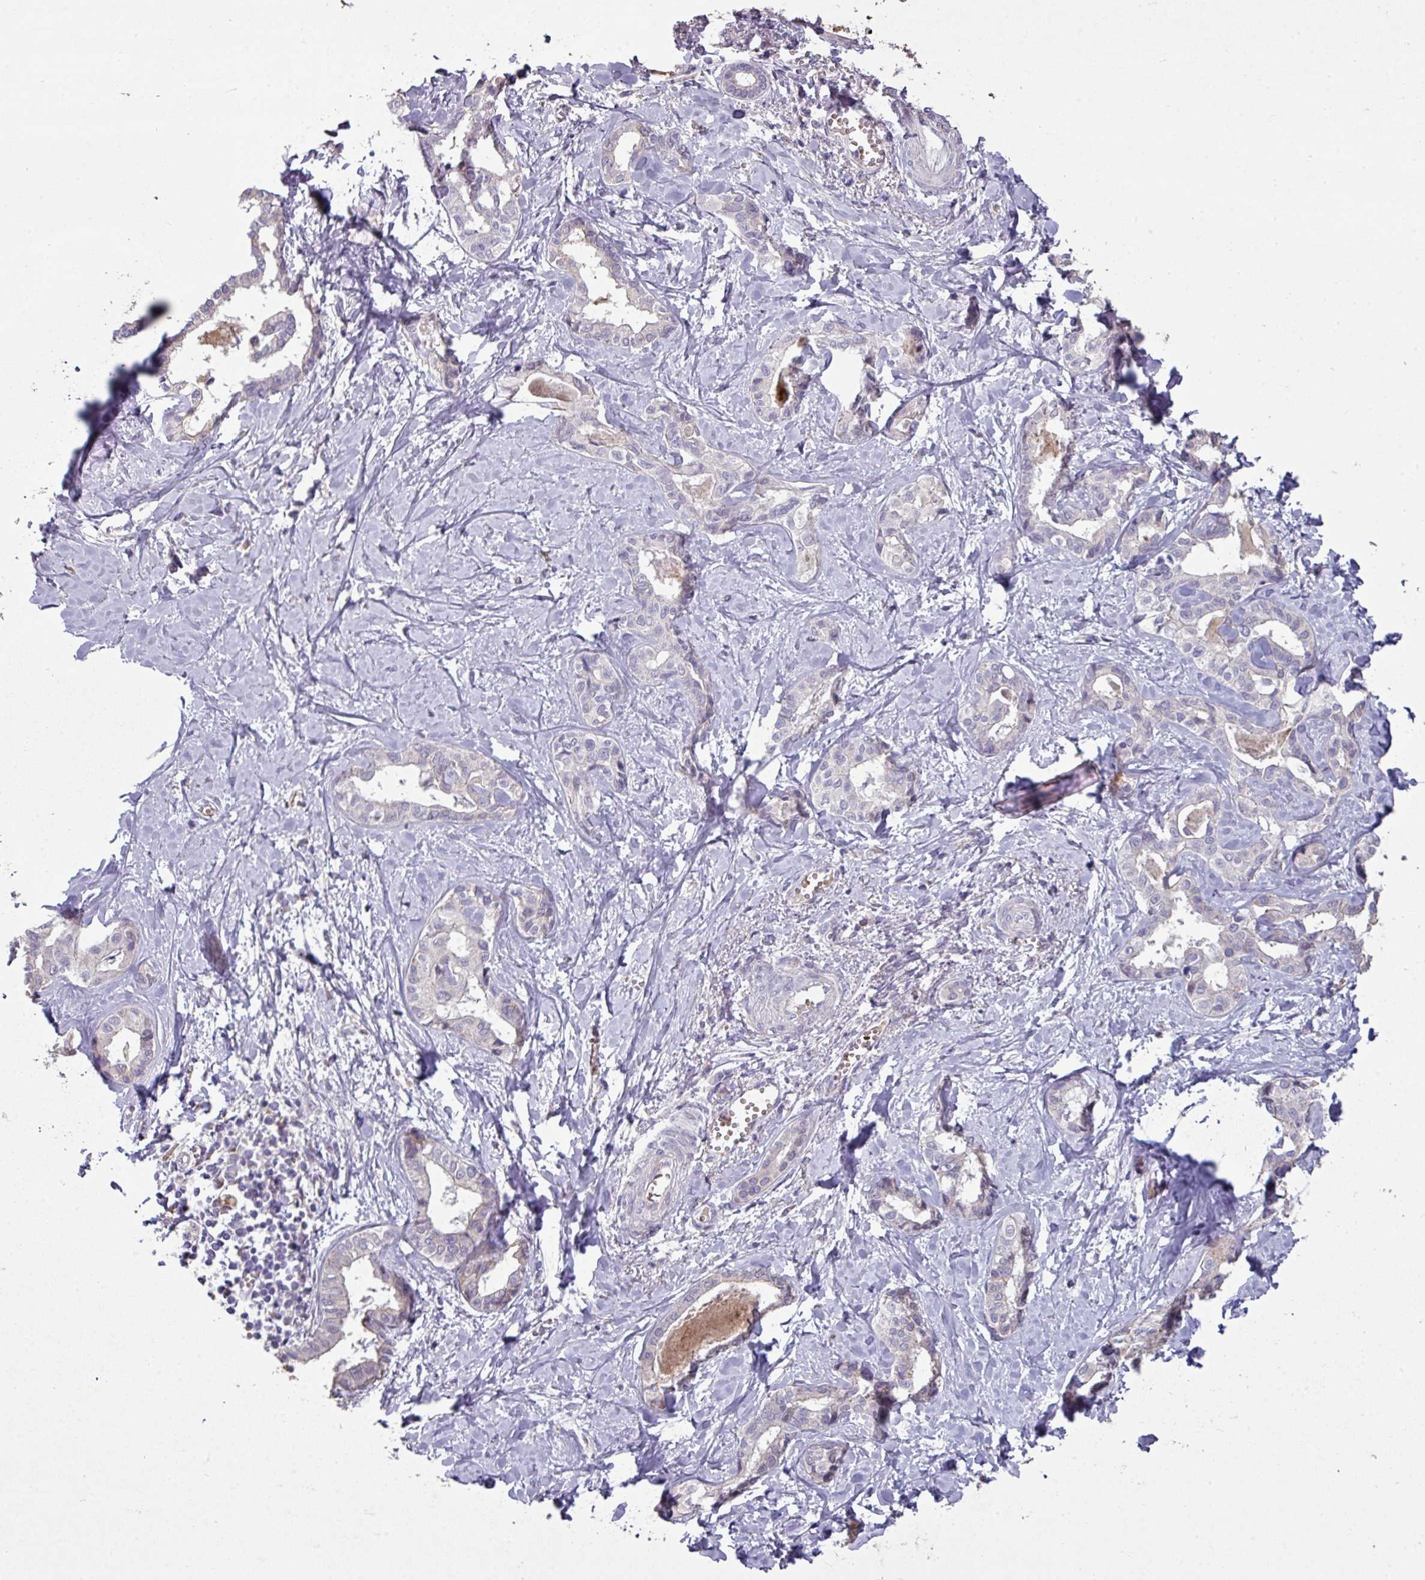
{"staining": {"intensity": "negative", "quantity": "none", "location": "none"}, "tissue": "liver cancer", "cell_type": "Tumor cells", "image_type": "cancer", "snomed": [{"axis": "morphology", "description": "Cholangiocarcinoma"}, {"axis": "topography", "description": "Liver"}], "caption": "Immunohistochemistry (IHC) micrograph of liver cancer stained for a protein (brown), which shows no expression in tumor cells.", "gene": "NHSL2", "patient": {"sex": "female", "age": 77}}